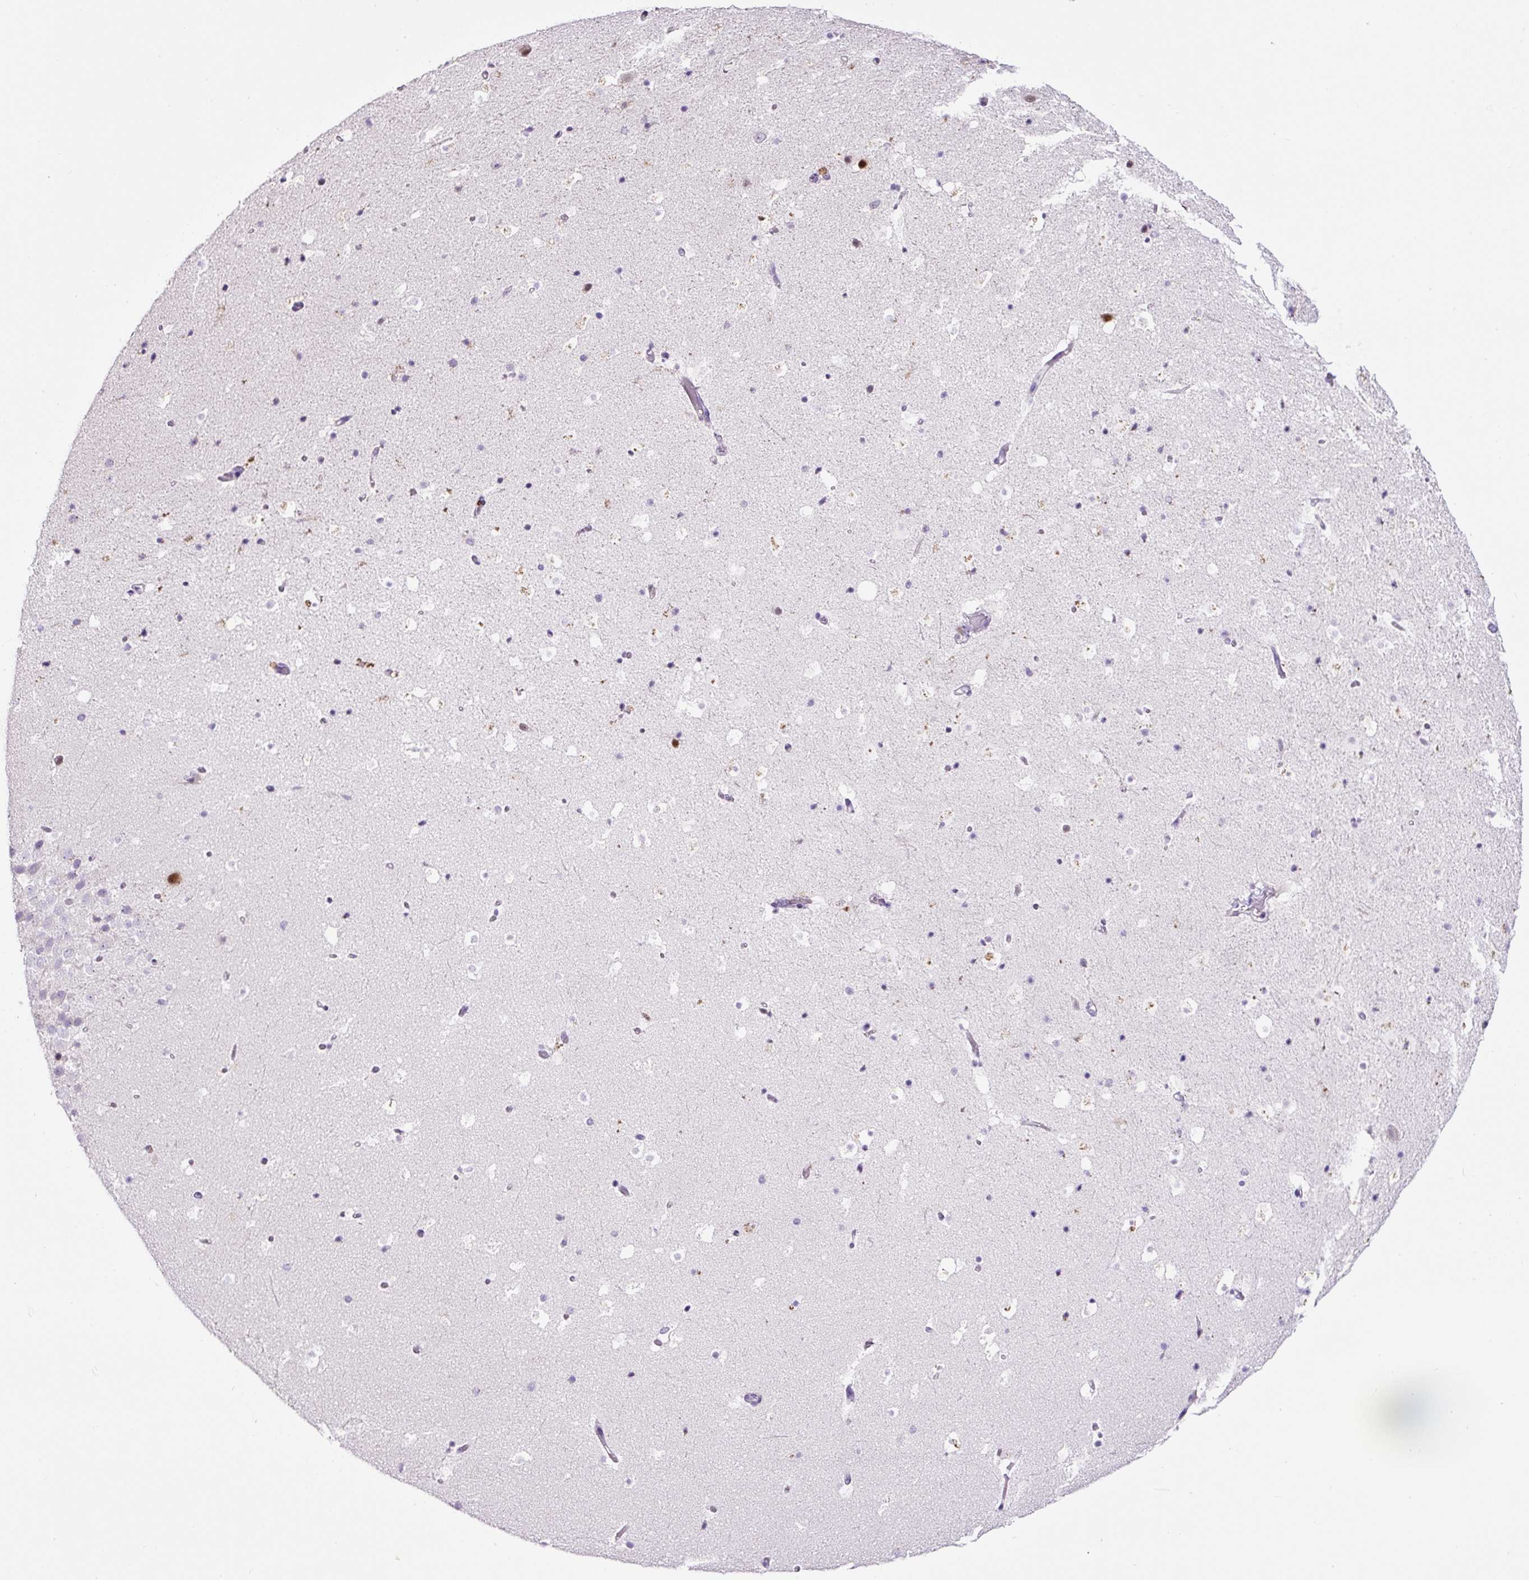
{"staining": {"intensity": "negative", "quantity": "none", "location": "none"}, "tissue": "hippocampus", "cell_type": "Glial cells", "image_type": "normal", "snomed": [{"axis": "morphology", "description": "Normal tissue, NOS"}, {"axis": "topography", "description": "Hippocampus"}], "caption": "The histopathology image displays no staining of glial cells in unremarkable hippocampus.", "gene": "SP8", "patient": {"sex": "male", "age": 37}}